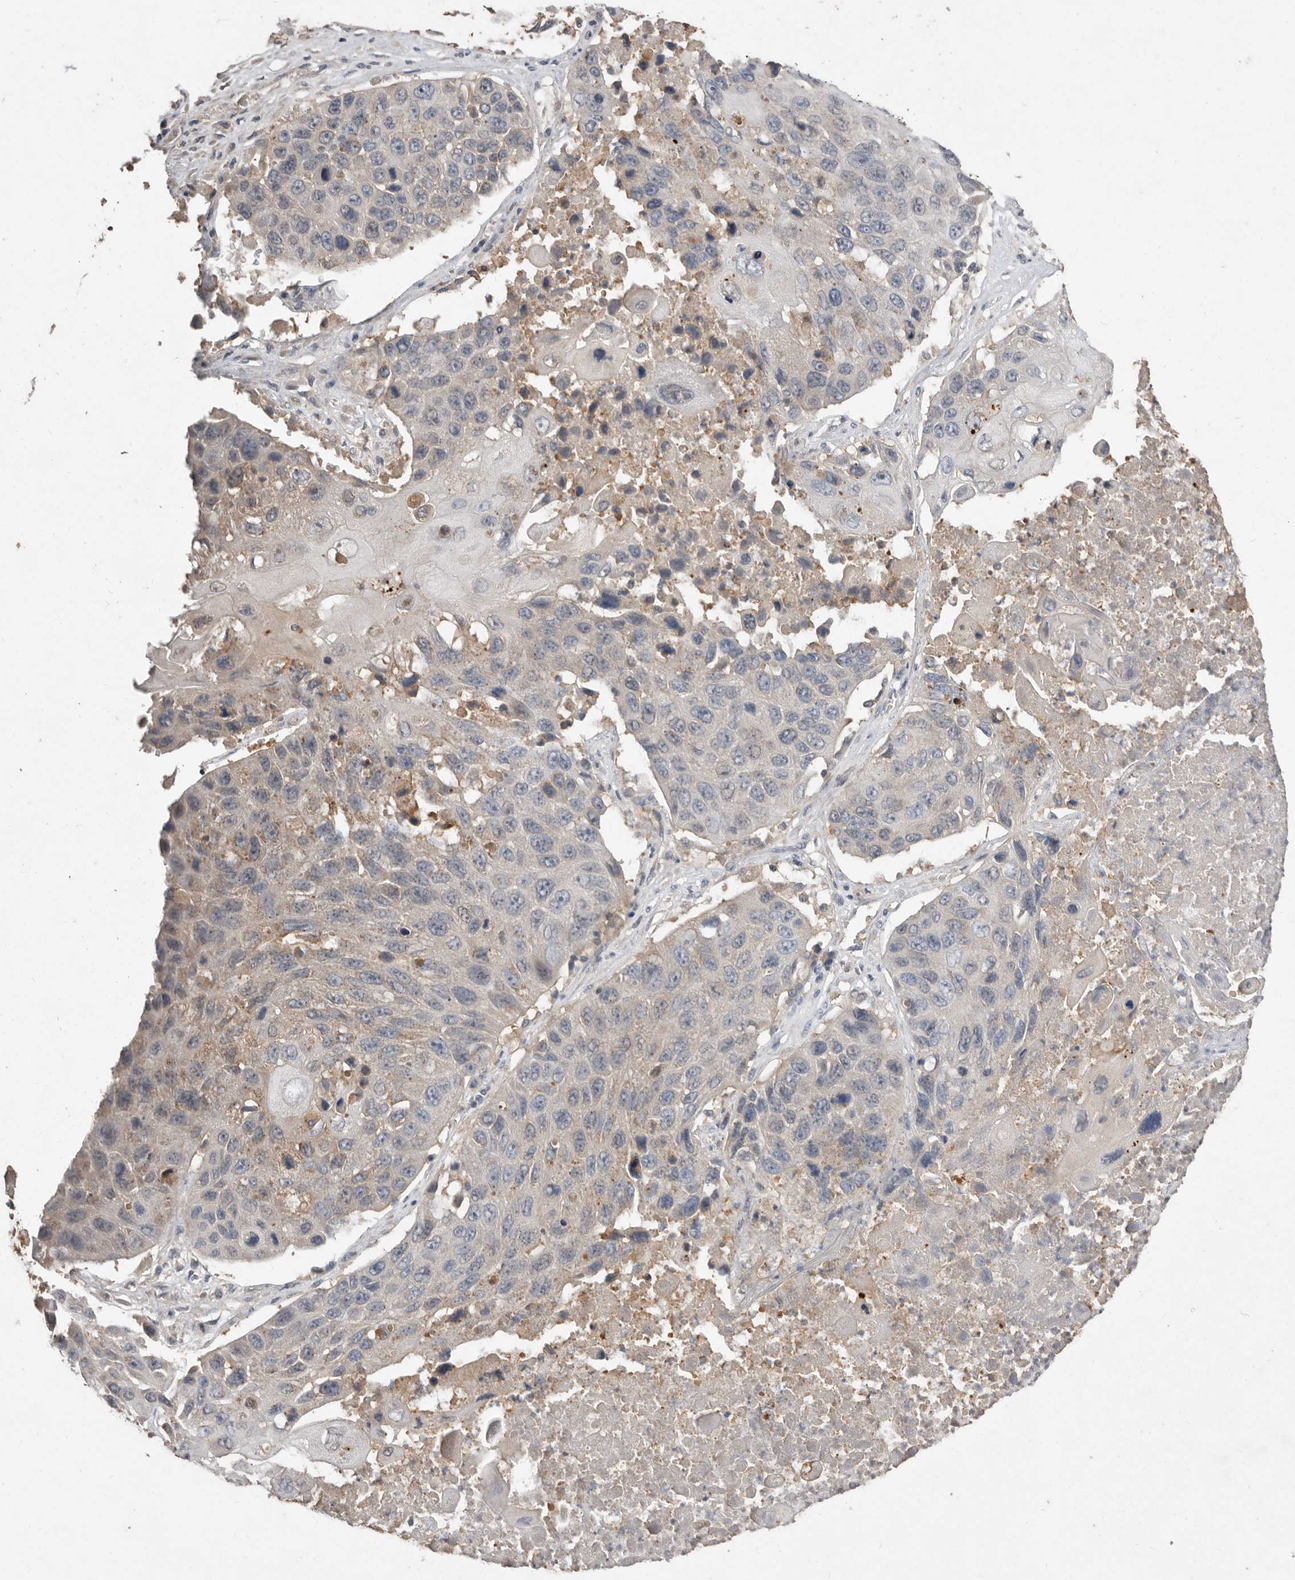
{"staining": {"intensity": "negative", "quantity": "none", "location": "none"}, "tissue": "lung cancer", "cell_type": "Tumor cells", "image_type": "cancer", "snomed": [{"axis": "morphology", "description": "Squamous cell carcinoma, NOS"}, {"axis": "topography", "description": "Lung"}], "caption": "Tumor cells are negative for brown protein staining in lung cancer (squamous cell carcinoma).", "gene": "EDEM1", "patient": {"sex": "male", "age": 61}}